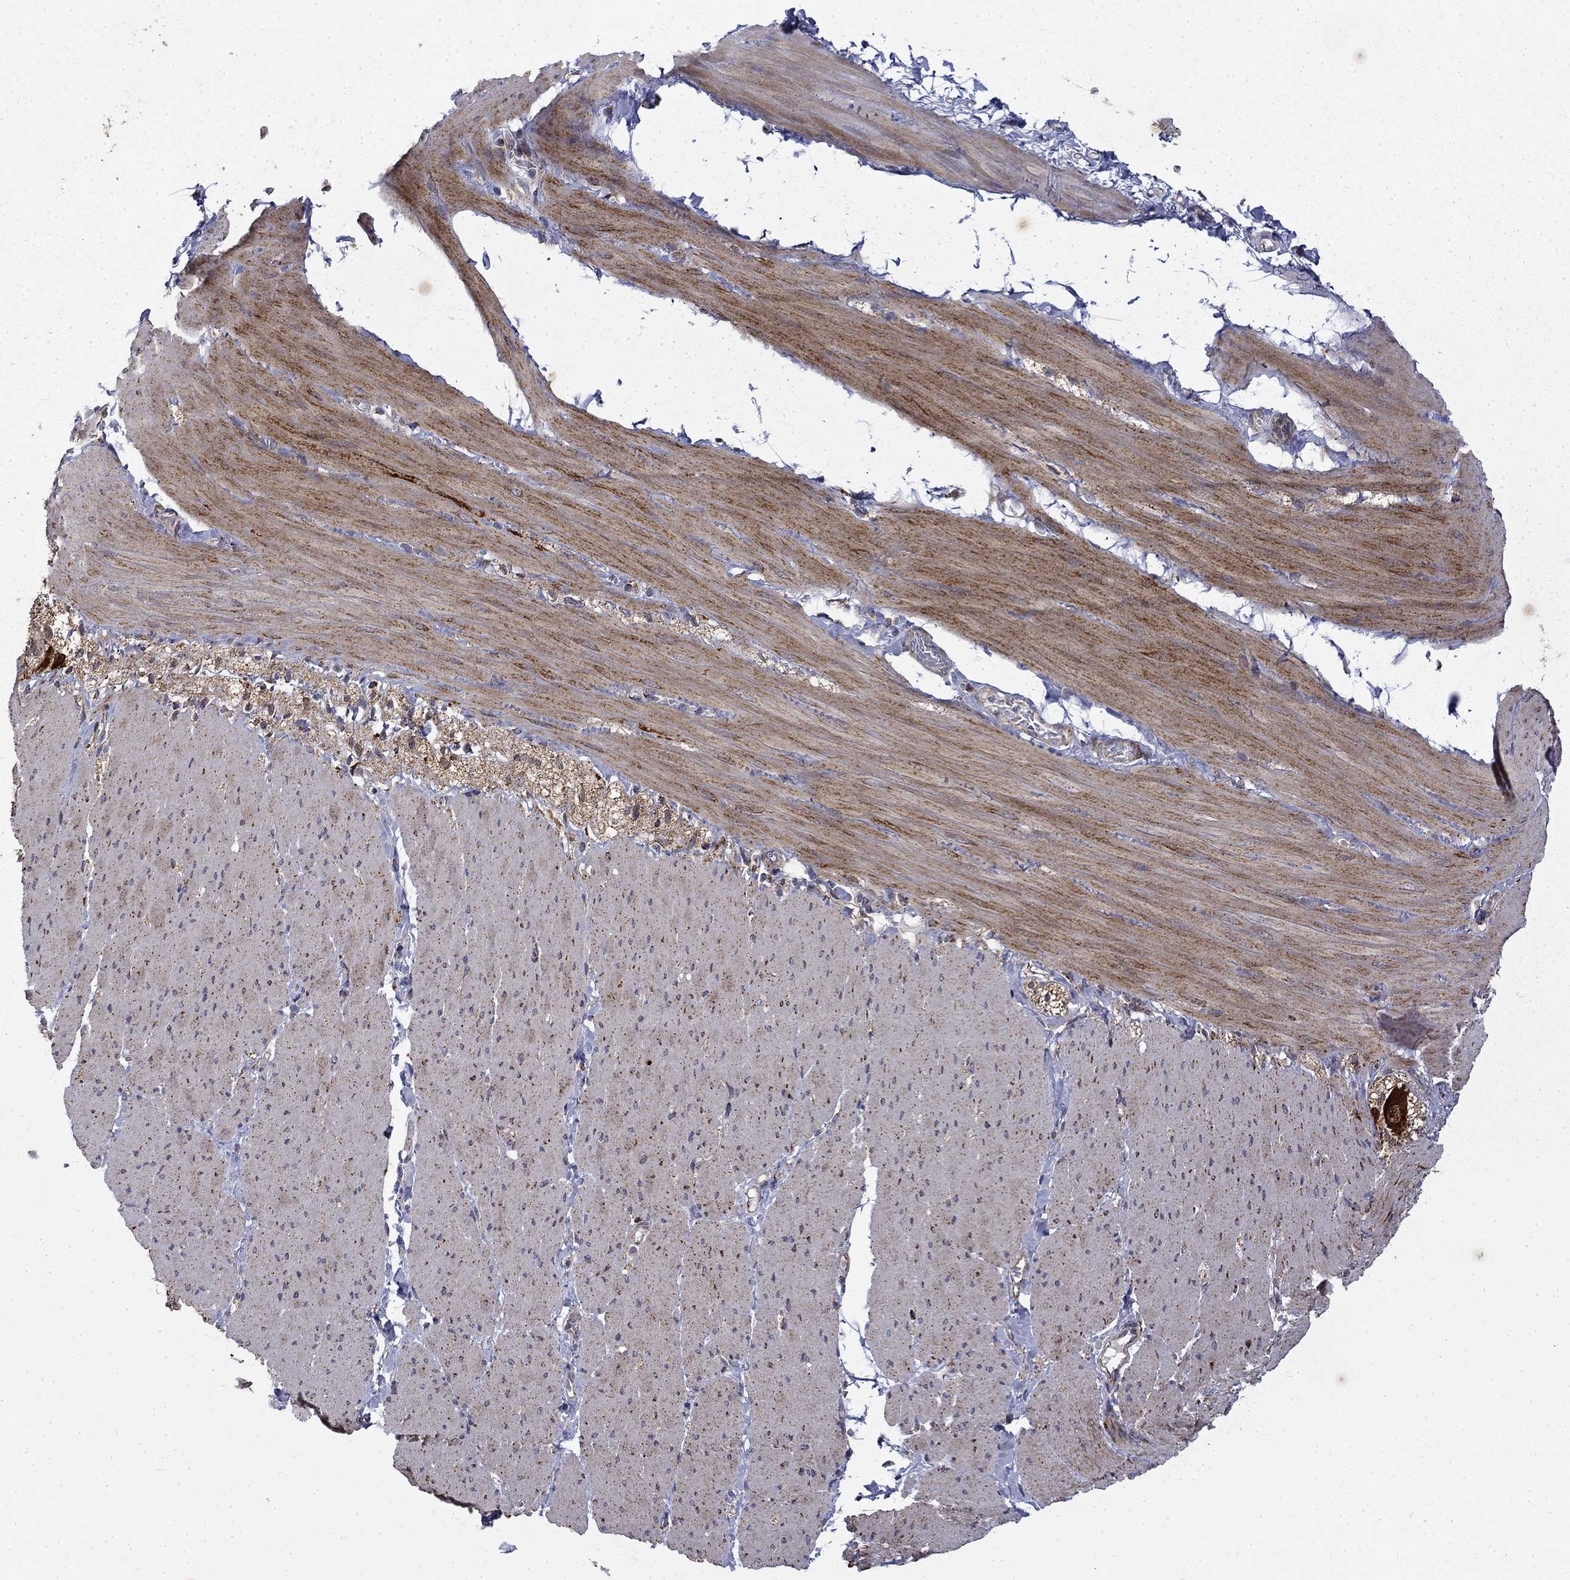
{"staining": {"intensity": "negative", "quantity": "none", "location": "none"}, "tissue": "adipose tissue", "cell_type": "Adipocytes", "image_type": "normal", "snomed": [{"axis": "morphology", "description": "Normal tissue, NOS"}, {"axis": "topography", "description": "Smooth muscle"}, {"axis": "topography", "description": "Duodenum"}, {"axis": "topography", "description": "Peripheral nerve tissue"}], "caption": "Immunohistochemistry image of benign human adipose tissue stained for a protein (brown), which demonstrates no positivity in adipocytes. (DAB IHC with hematoxylin counter stain).", "gene": "PCBP3", "patient": {"sex": "female", "age": 61}}